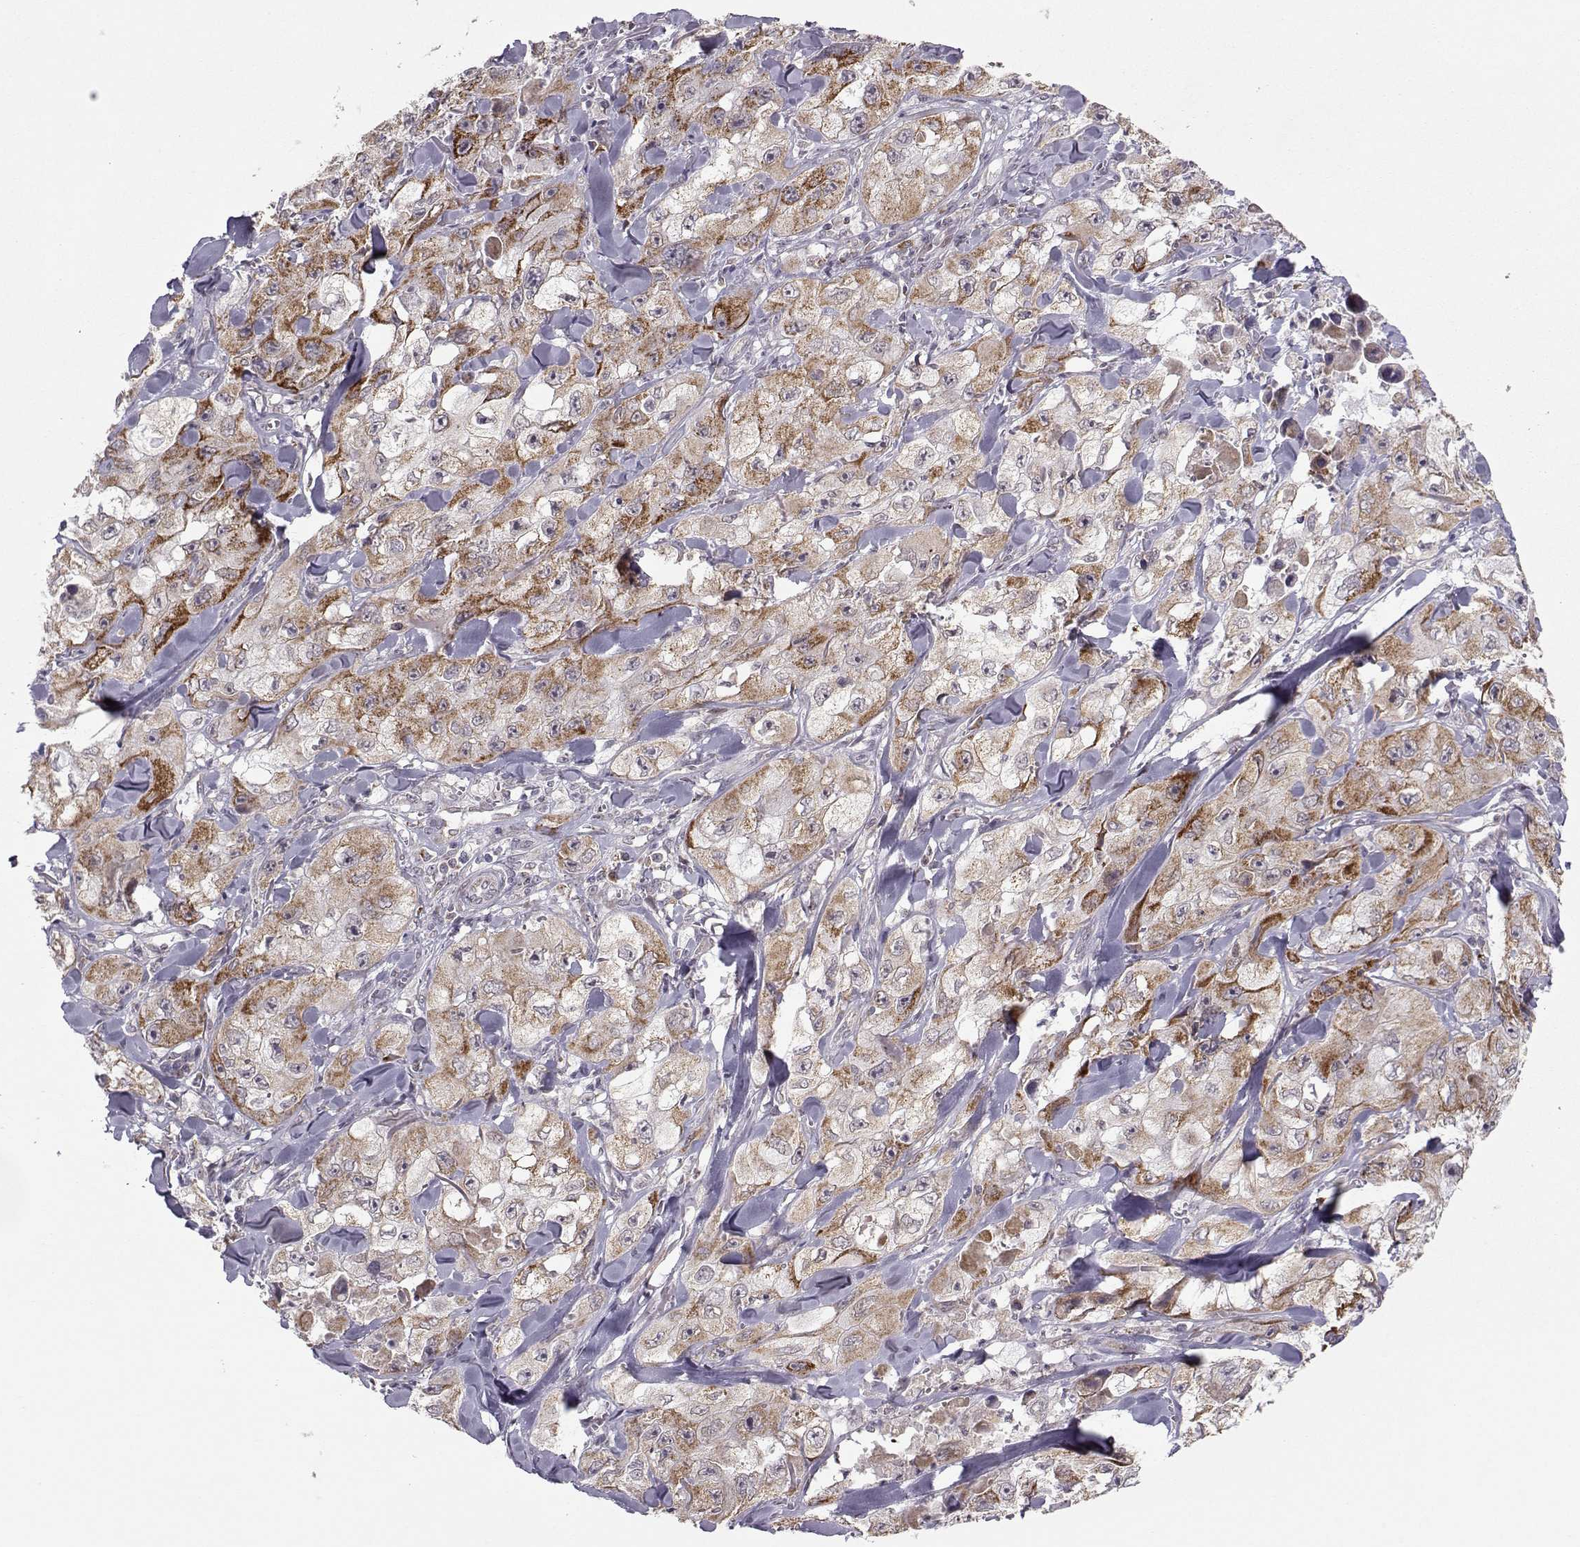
{"staining": {"intensity": "moderate", "quantity": "25%-75%", "location": "cytoplasmic/membranous"}, "tissue": "skin cancer", "cell_type": "Tumor cells", "image_type": "cancer", "snomed": [{"axis": "morphology", "description": "Squamous cell carcinoma, NOS"}, {"axis": "topography", "description": "Skin"}, {"axis": "topography", "description": "Subcutis"}], "caption": "Brown immunohistochemical staining in human skin cancer shows moderate cytoplasmic/membranous positivity in approximately 25%-75% of tumor cells.", "gene": "NECAB3", "patient": {"sex": "male", "age": 73}}